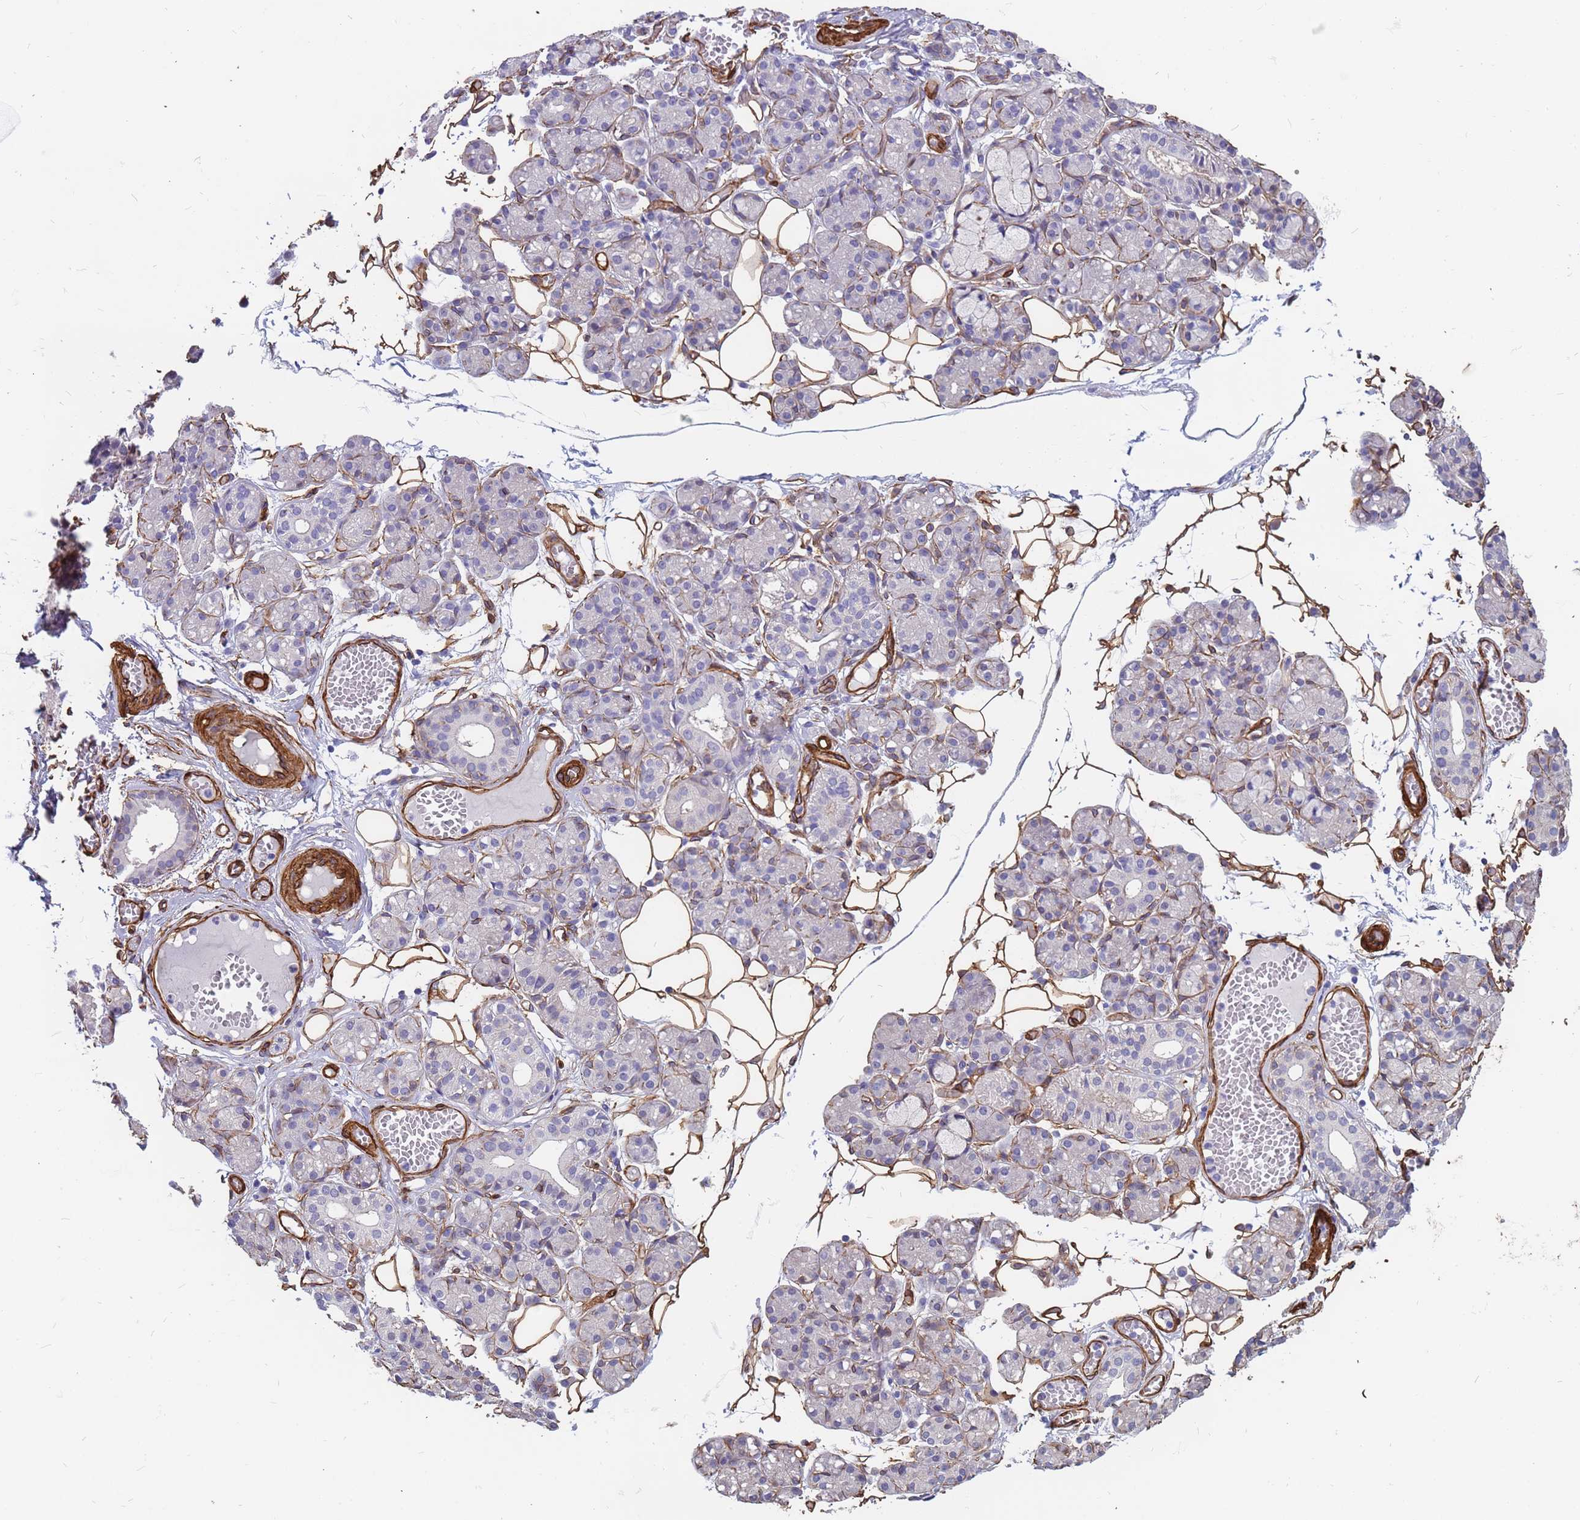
{"staining": {"intensity": "negative", "quantity": "none", "location": "none"}, "tissue": "salivary gland", "cell_type": "Glandular cells", "image_type": "normal", "snomed": [{"axis": "morphology", "description": "Normal tissue, NOS"}, {"axis": "topography", "description": "Salivary gland"}], "caption": "Immunohistochemistry (IHC) photomicrograph of benign salivary gland: salivary gland stained with DAB shows no significant protein positivity in glandular cells.", "gene": "EHD2", "patient": {"sex": "male", "age": 63}}